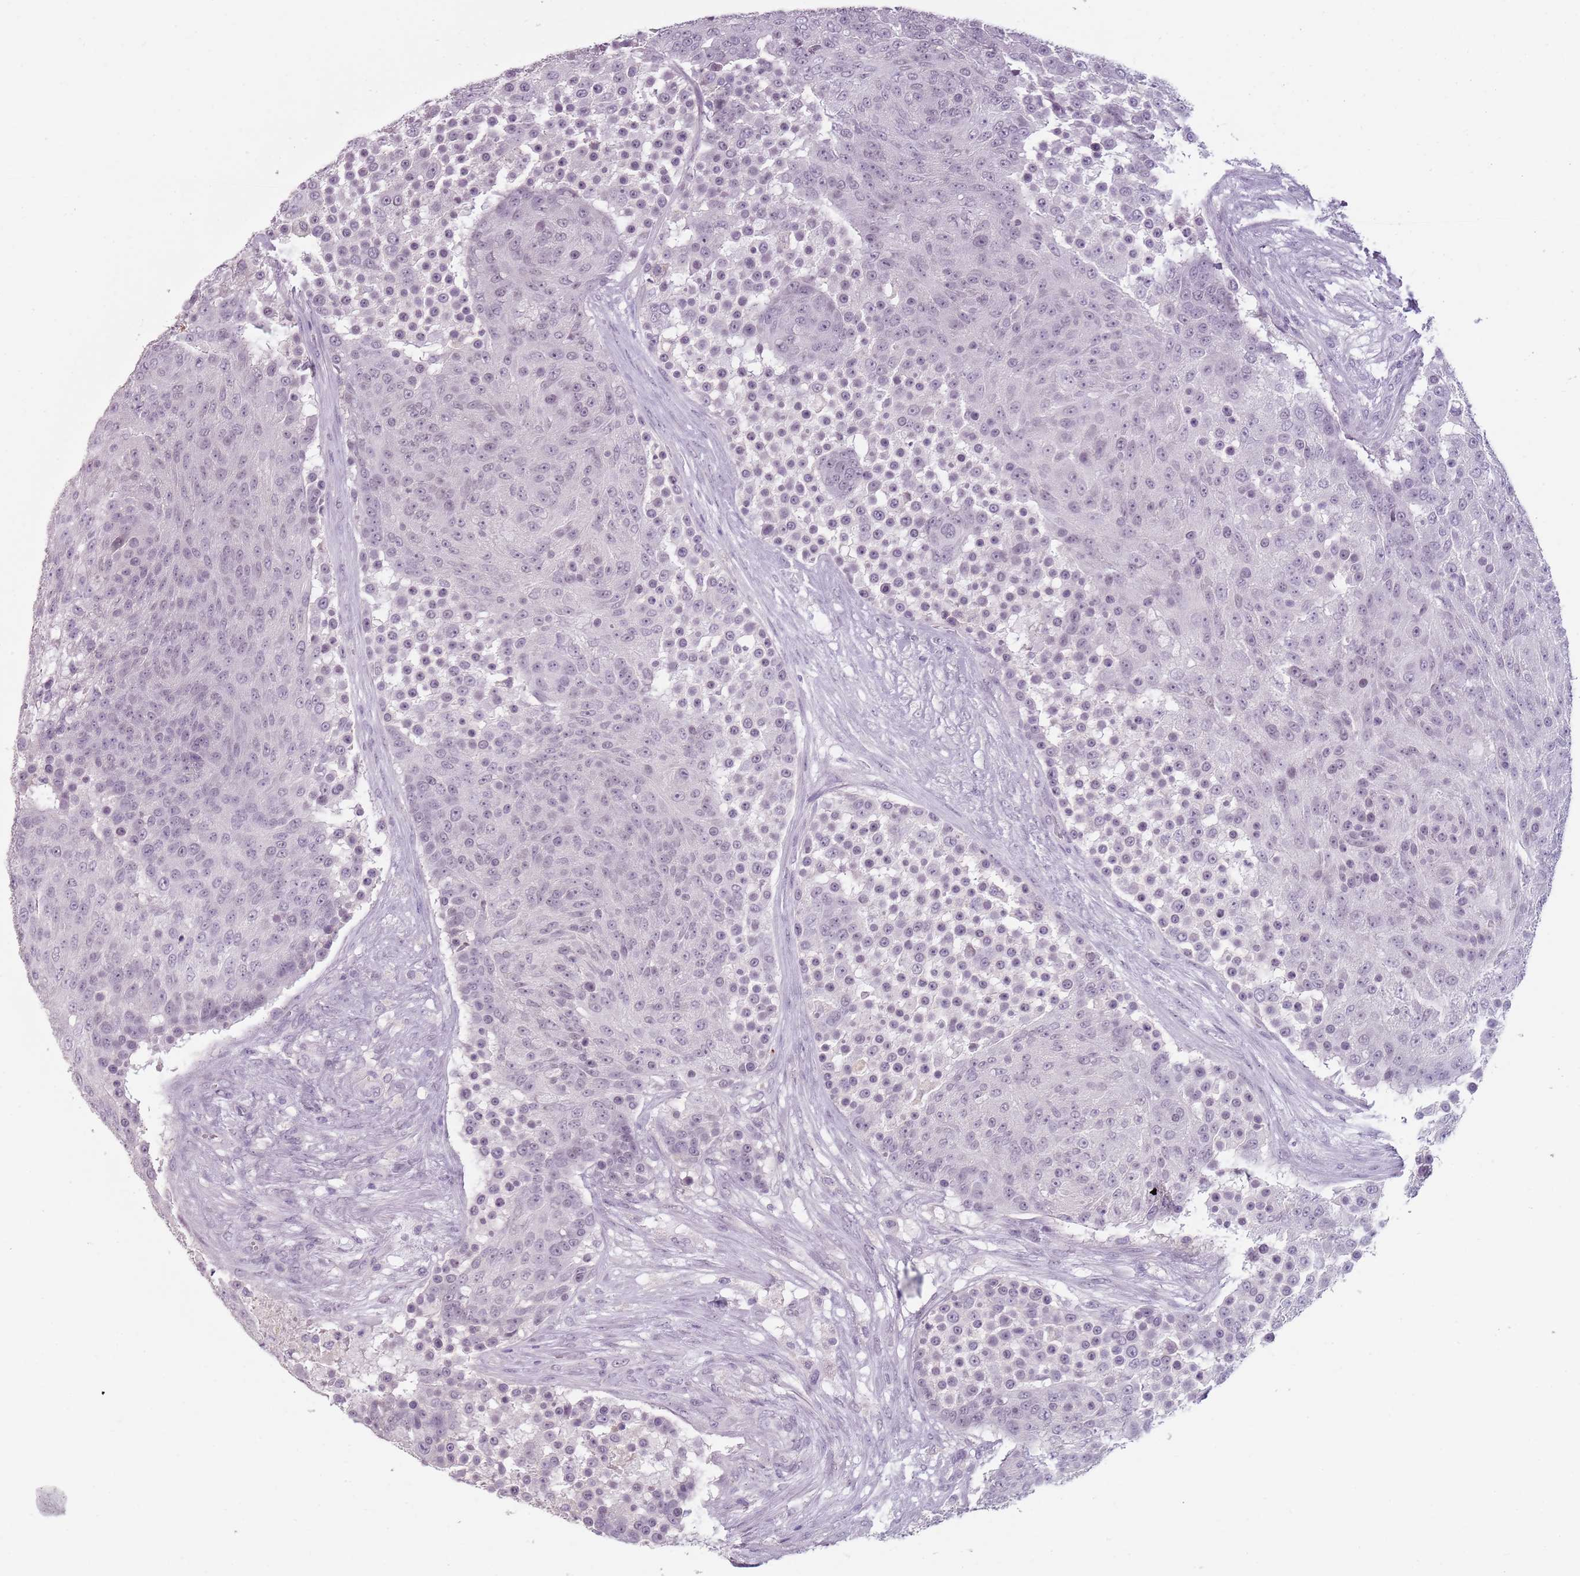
{"staining": {"intensity": "negative", "quantity": "none", "location": "none"}, "tissue": "urothelial cancer", "cell_type": "Tumor cells", "image_type": "cancer", "snomed": [{"axis": "morphology", "description": "Urothelial carcinoma, High grade"}, {"axis": "topography", "description": "Urinary bladder"}], "caption": "The immunohistochemistry (IHC) image has no significant expression in tumor cells of urothelial cancer tissue.", "gene": "PIEZO1", "patient": {"sex": "female", "age": 63}}